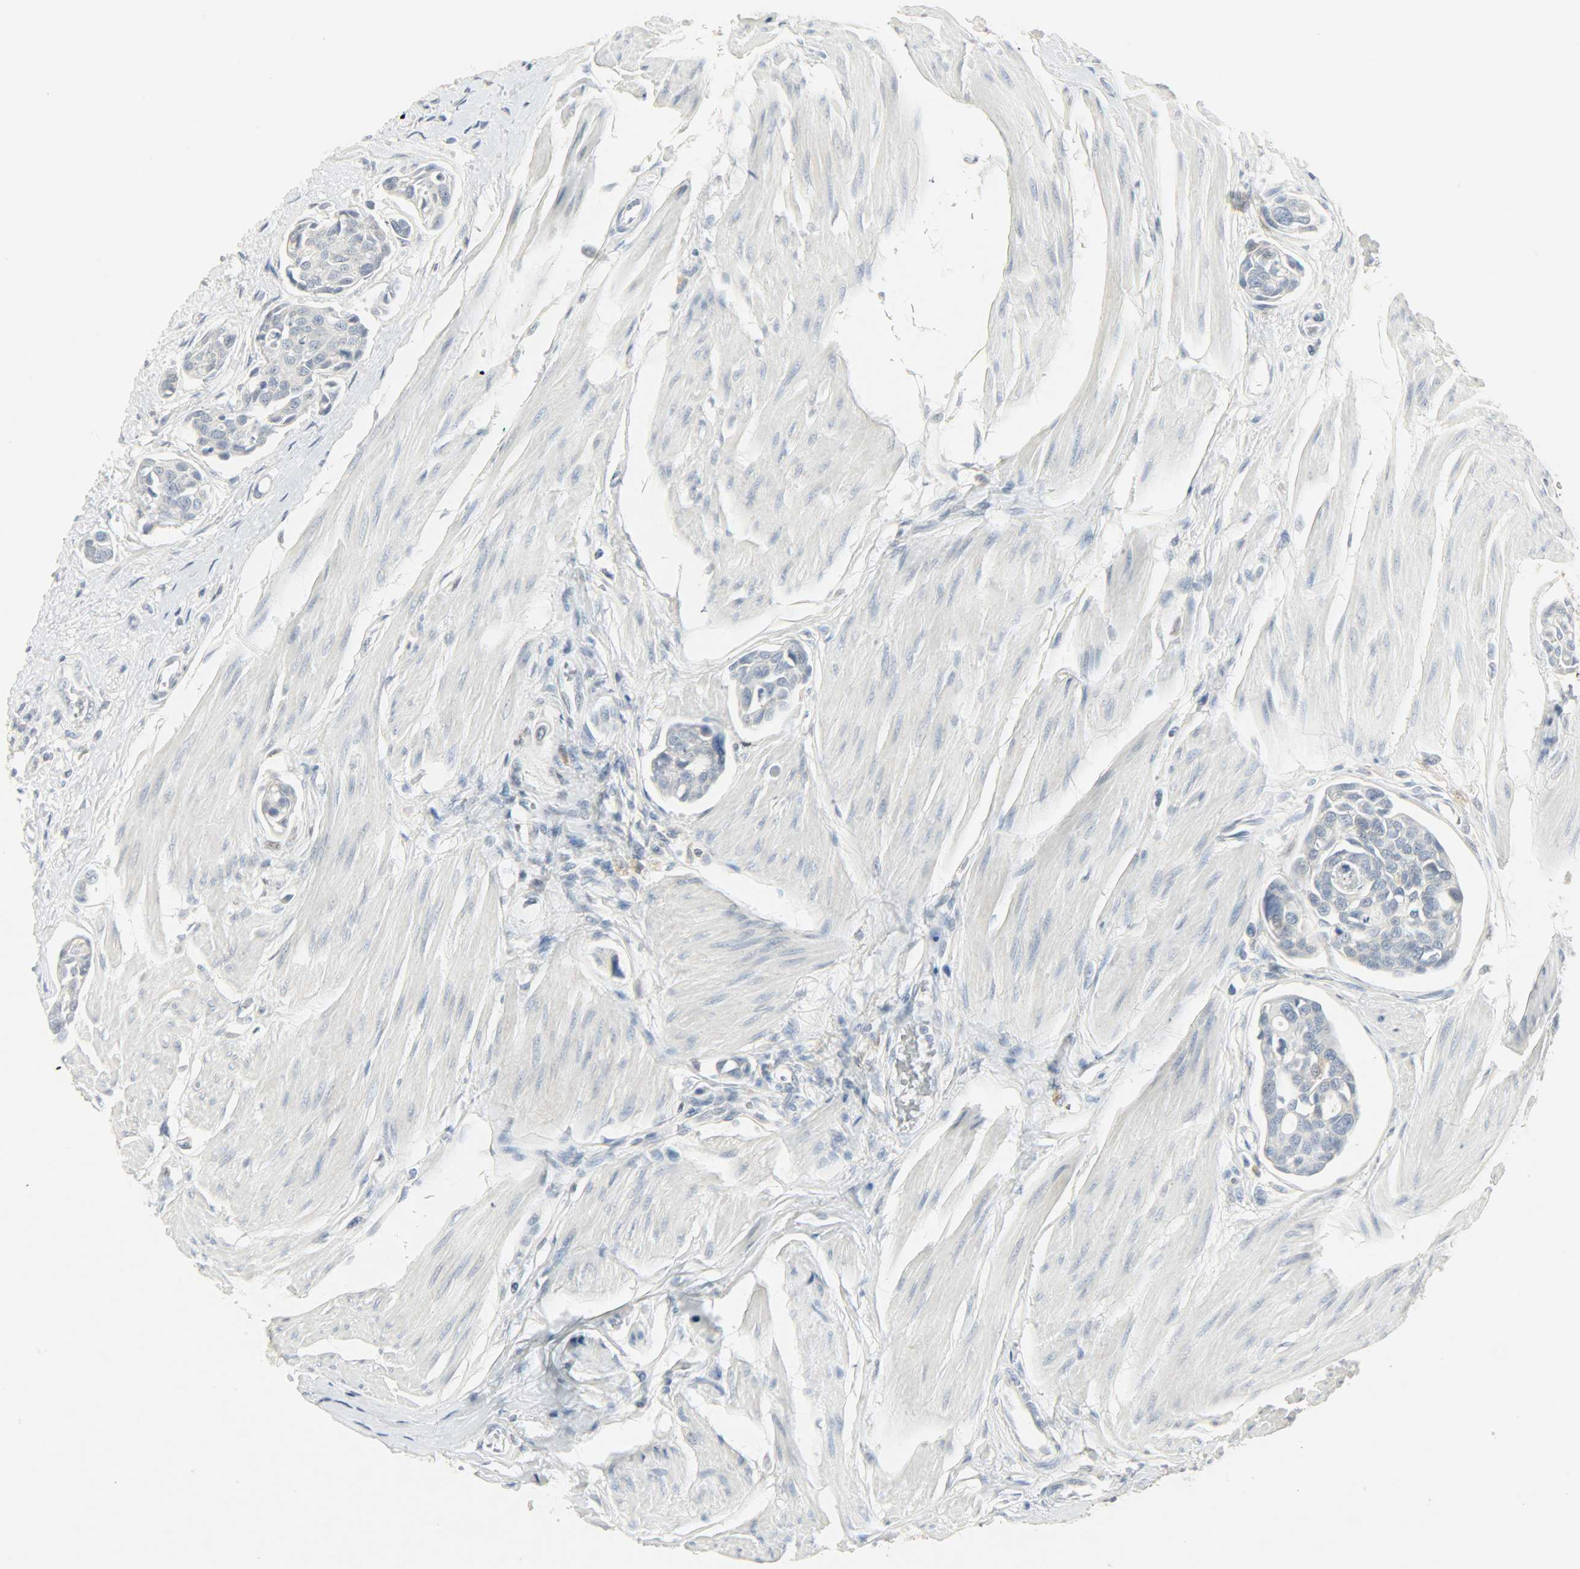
{"staining": {"intensity": "negative", "quantity": "none", "location": "none"}, "tissue": "urothelial cancer", "cell_type": "Tumor cells", "image_type": "cancer", "snomed": [{"axis": "morphology", "description": "Urothelial carcinoma, High grade"}, {"axis": "topography", "description": "Urinary bladder"}], "caption": "Tumor cells show no significant staining in high-grade urothelial carcinoma. (DAB (3,3'-diaminobenzidine) immunohistochemistry, high magnification).", "gene": "CAMK4", "patient": {"sex": "male", "age": 78}}